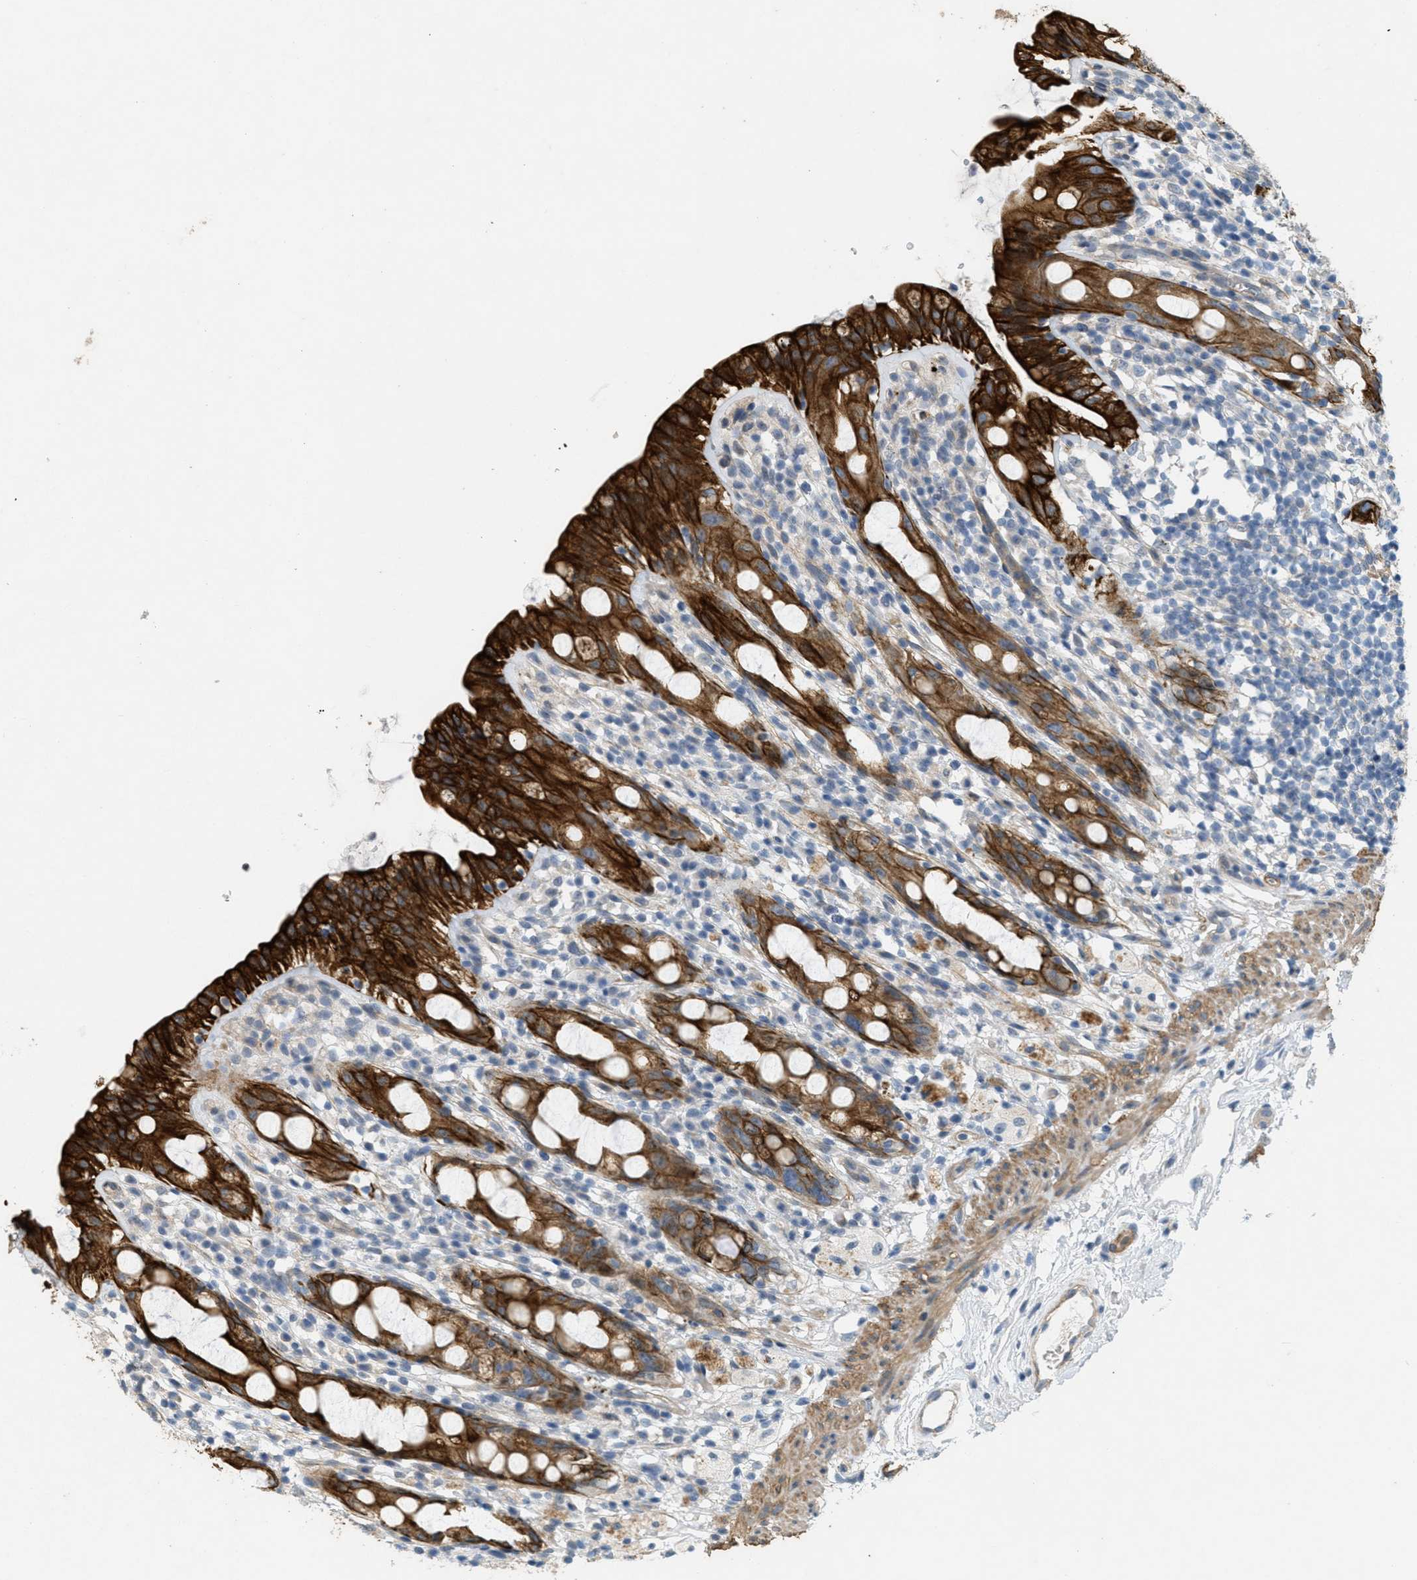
{"staining": {"intensity": "strong", "quantity": ">75%", "location": "cytoplasmic/membranous"}, "tissue": "rectum", "cell_type": "Glandular cells", "image_type": "normal", "snomed": [{"axis": "morphology", "description": "Normal tissue, NOS"}, {"axis": "topography", "description": "Rectum"}], "caption": "A high-resolution micrograph shows IHC staining of unremarkable rectum, which demonstrates strong cytoplasmic/membranous positivity in about >75% of glandular cells. Immunohistochemistry stains the protein of interest in brown and the nuclei are stained blue.", "gene": "MRS2", "patient": {"sex": "male", "age": 44}}